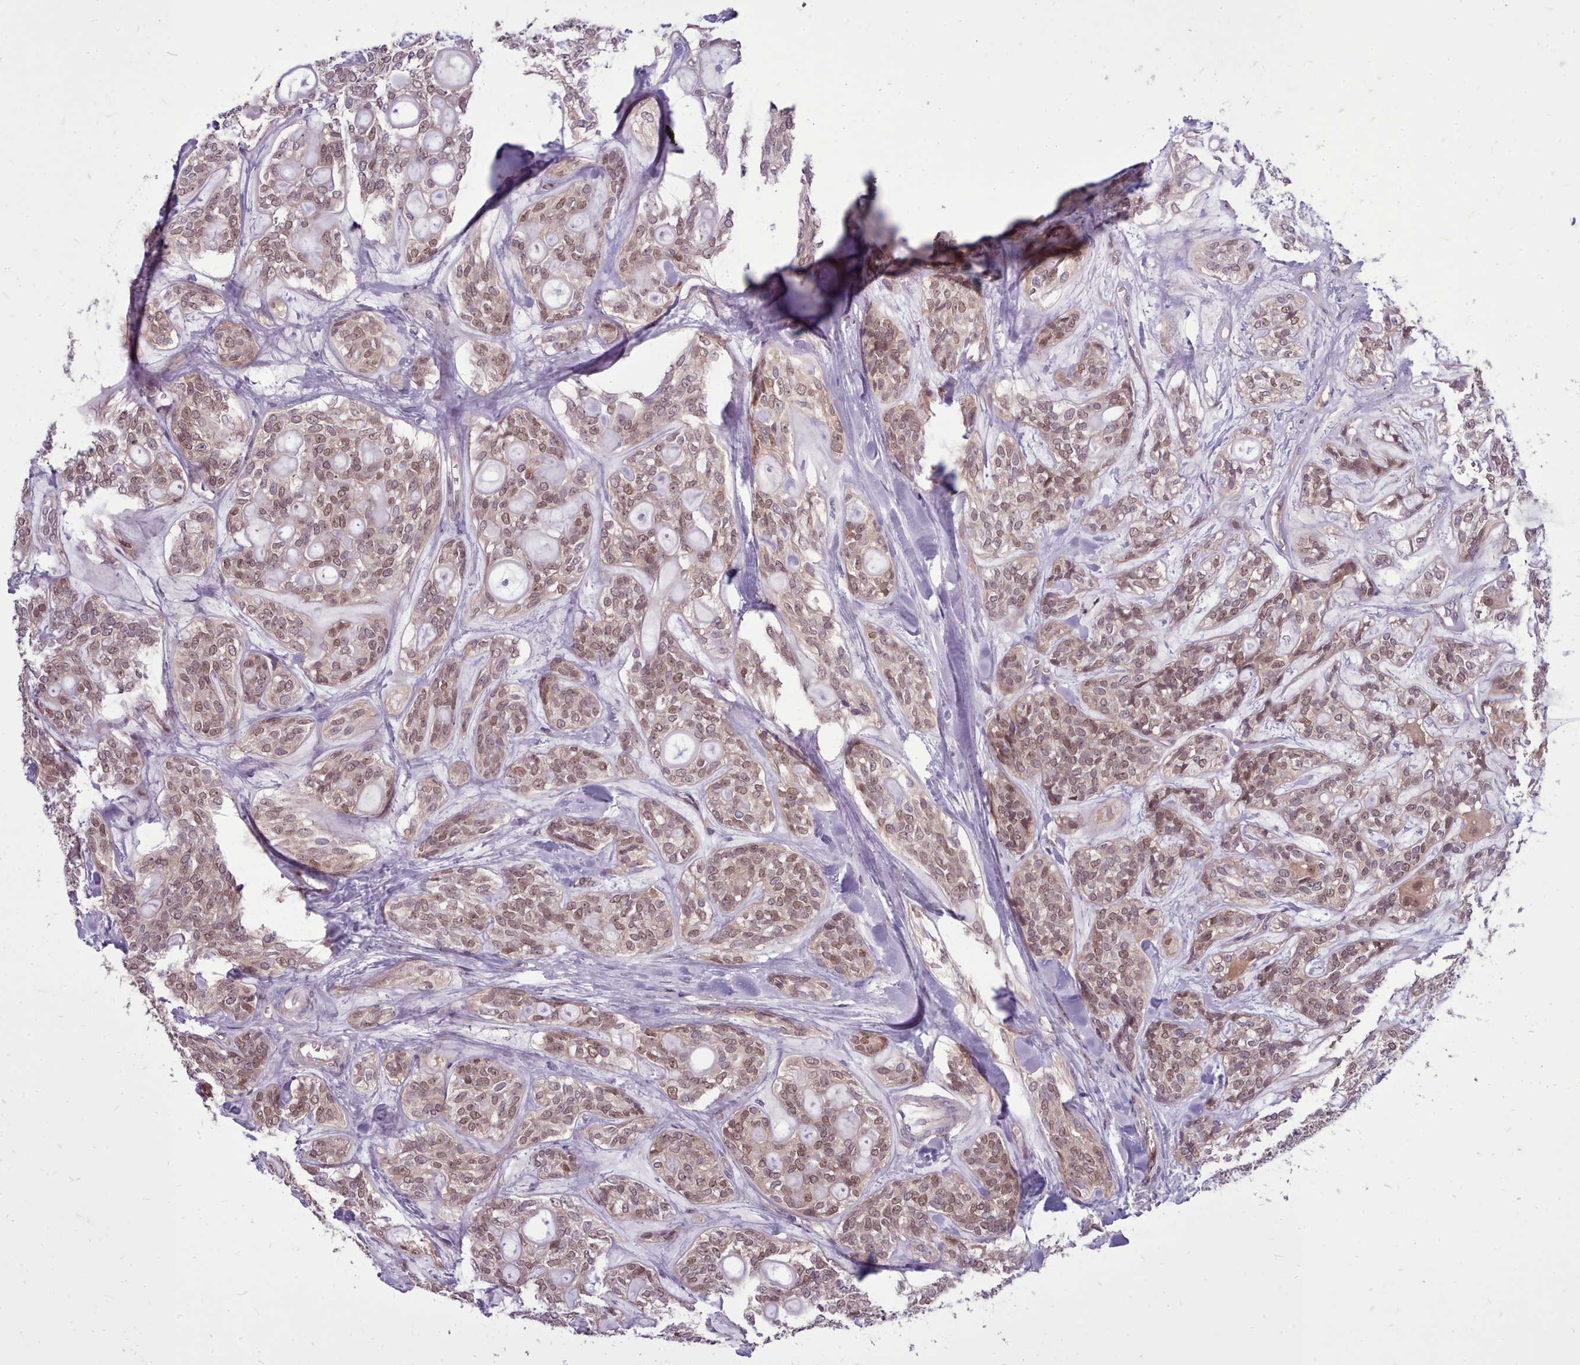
{"staining": {"intensity": "weak", "quantity": ">75%", "location": "nuclear"}, "tissue": "head and neck cancer", "cell_type": "Tumor cells", "image_type": "cancer", "snomed": [{"axis": "morphology", "description": "Adenocarcinoma, NOS"}, {"axis": "topography", "description": "Head-Neck"}], "caption": "Immunohistochemical staining of head and neck cancer reveals weak nuclear protein positivity in approximately >75% of tumor cells.", "gene": "AHCY", "patient": {"sex": "male", "age": 66}}